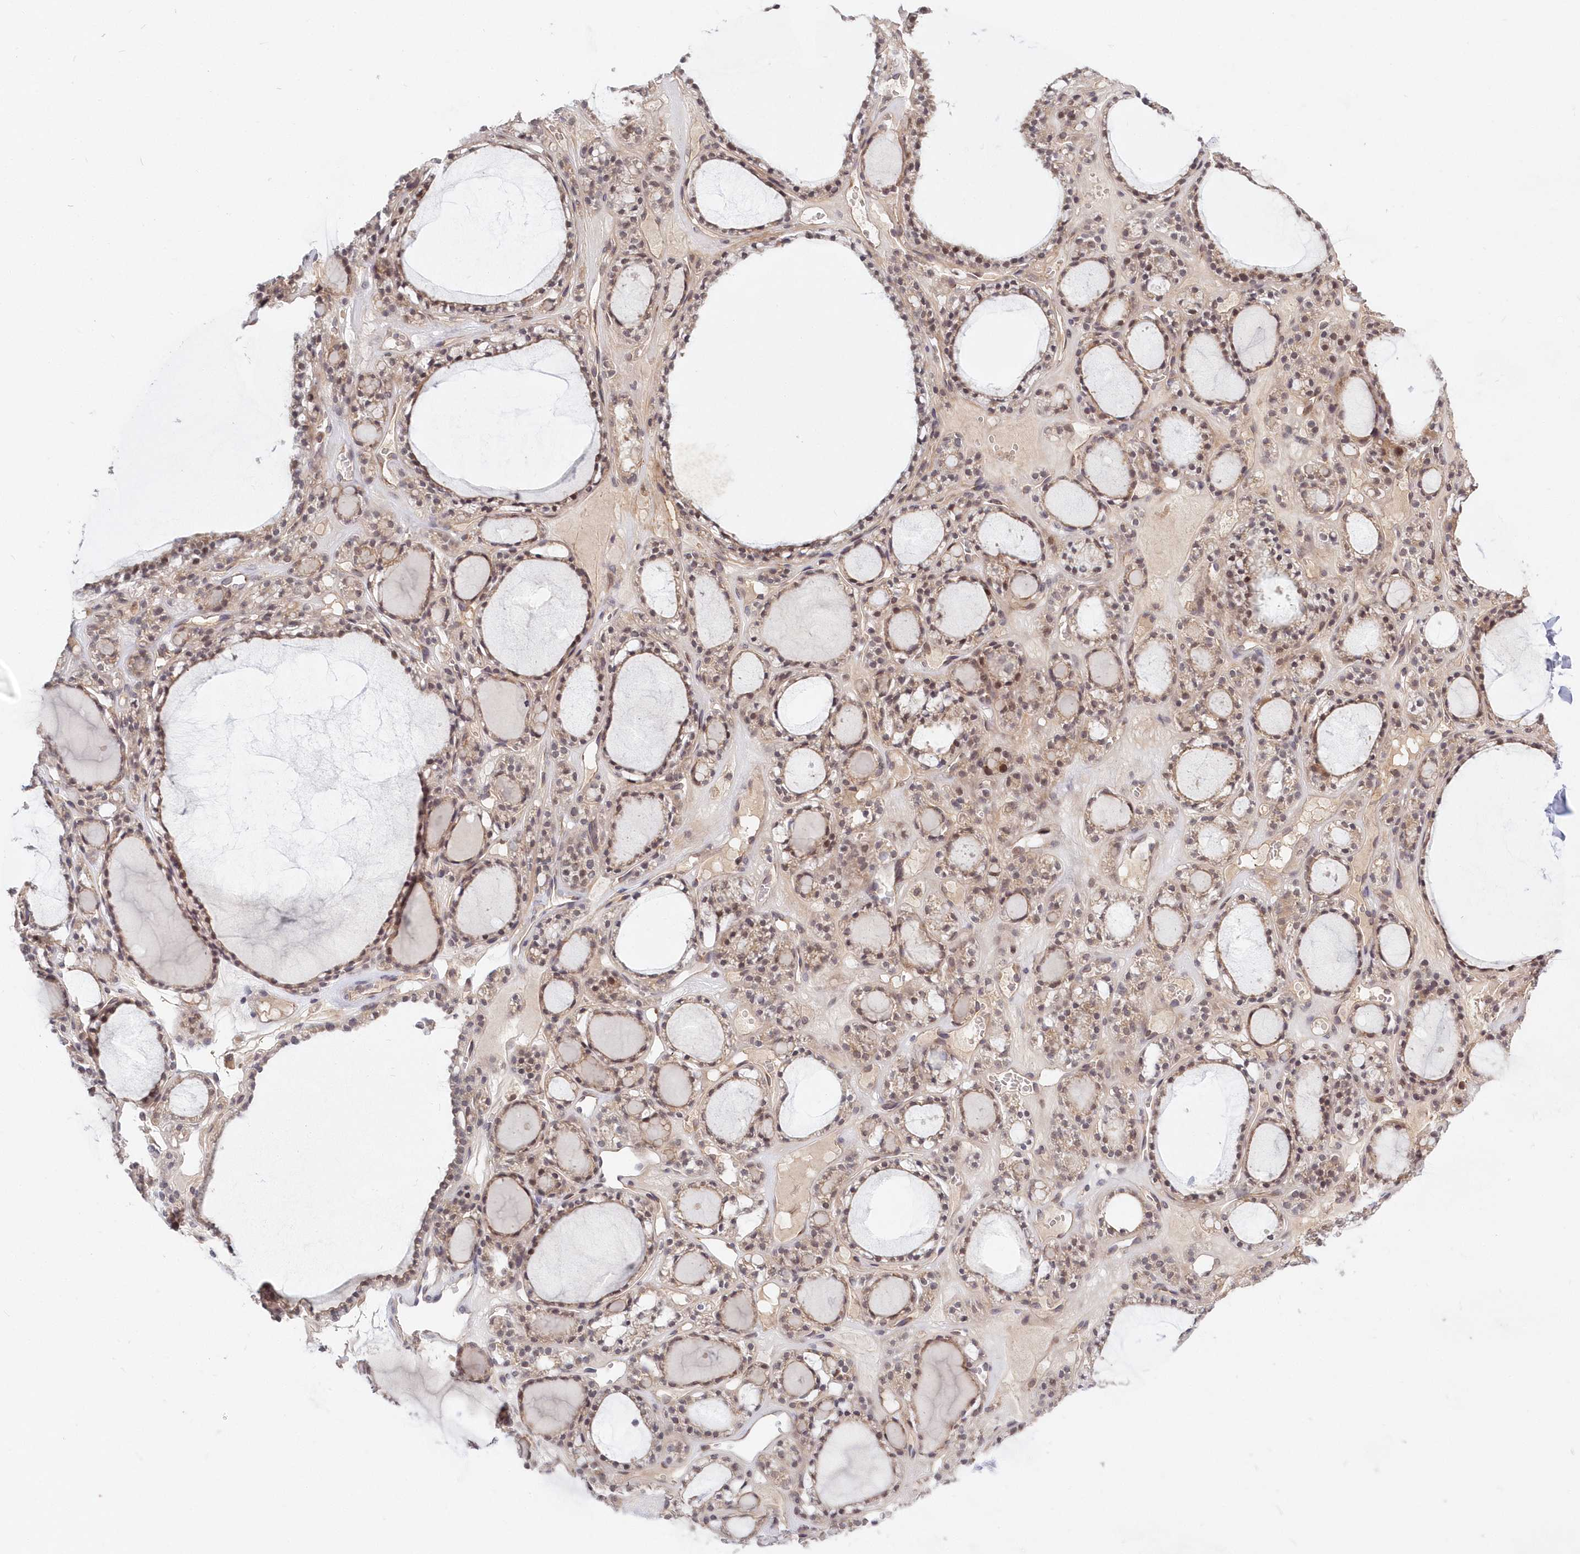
{"staining": {"intensity": "weak", "quantity": "25%-75%", "location": "cytoplasmic/membranous,nuclear"}, "tissue": "thyroid gland", "cell_type": "Glandular cells", "image_type": "normal", "snomed": [{"axis": "morphology", "description": "Normal tissue, NOS"}, {"axis": "topography", "description": "Thyroid gland"}], "caption": "Thyroid gland was stained to show a protein in brown. There is low levels of weak cytoplasmic/membranous,nuclear positivity in about 25%-75% of glandular cells. Immunohistochemistry (ihc) stains the protein in brown and the nuclei are stained blue.", "gene": "KATNA1", "patient": {"sex": "female", "age": 28}}